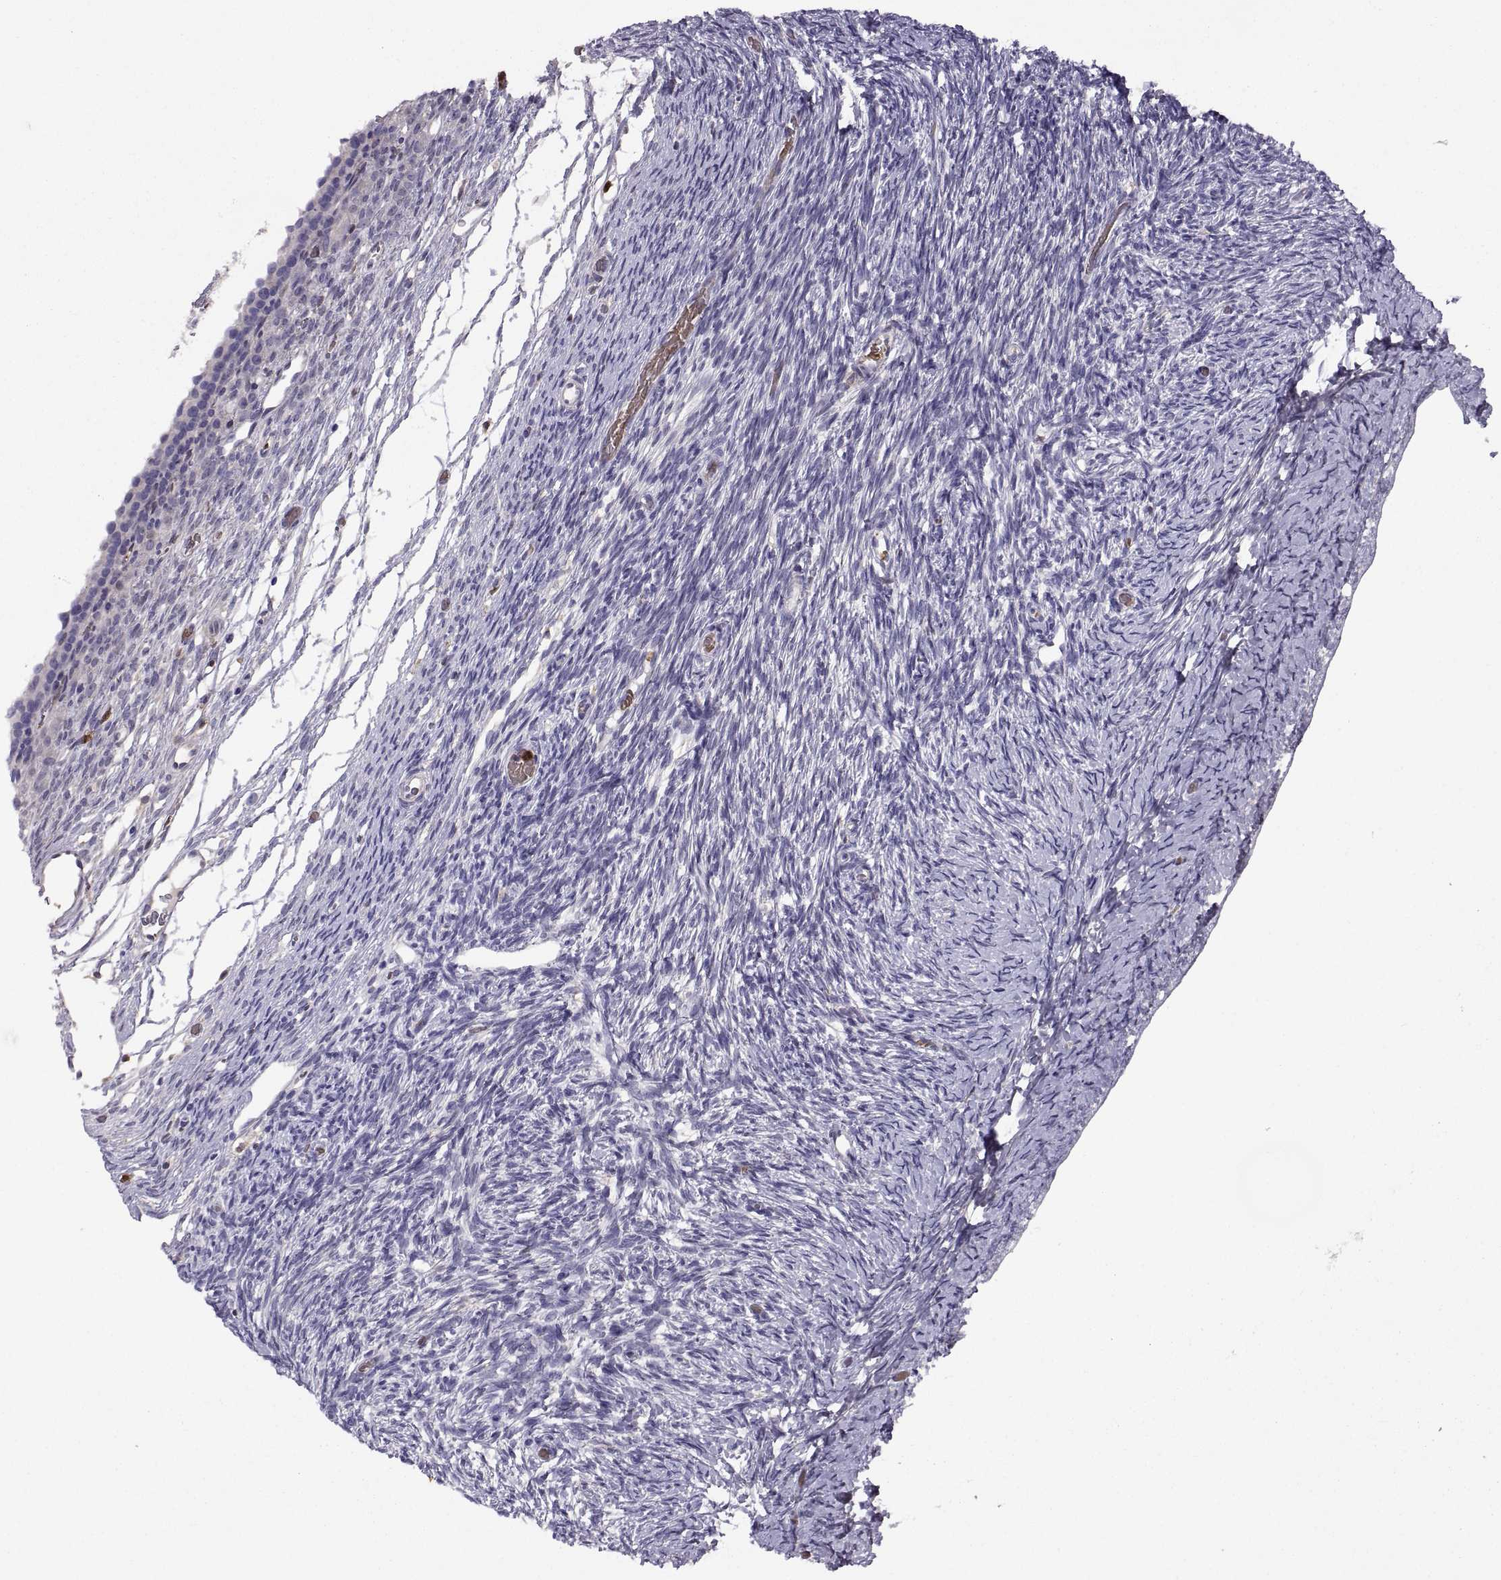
{"staining": {"intensity": "negative", "quantity": "none", "location": "none"}, "tissue": "ovary", "cell_type": "Follicle cells", "image_type": "normal", "snomed": [{"axis": "morphology", "description": "Normal tissue, NOS"}, {"axis": "topography", "description": "Ovary"}], "caption": "DAB (3,3'-diaminobenzidine) immunohistochemical staining of normal ovary displays no significant staining in follicle cells. (DAB (3,3'-diaminobenzidine) IHC with hematoxylin counter stain).", "gene": "DOK3", "patient": {"sex": "female", "age": 39}}